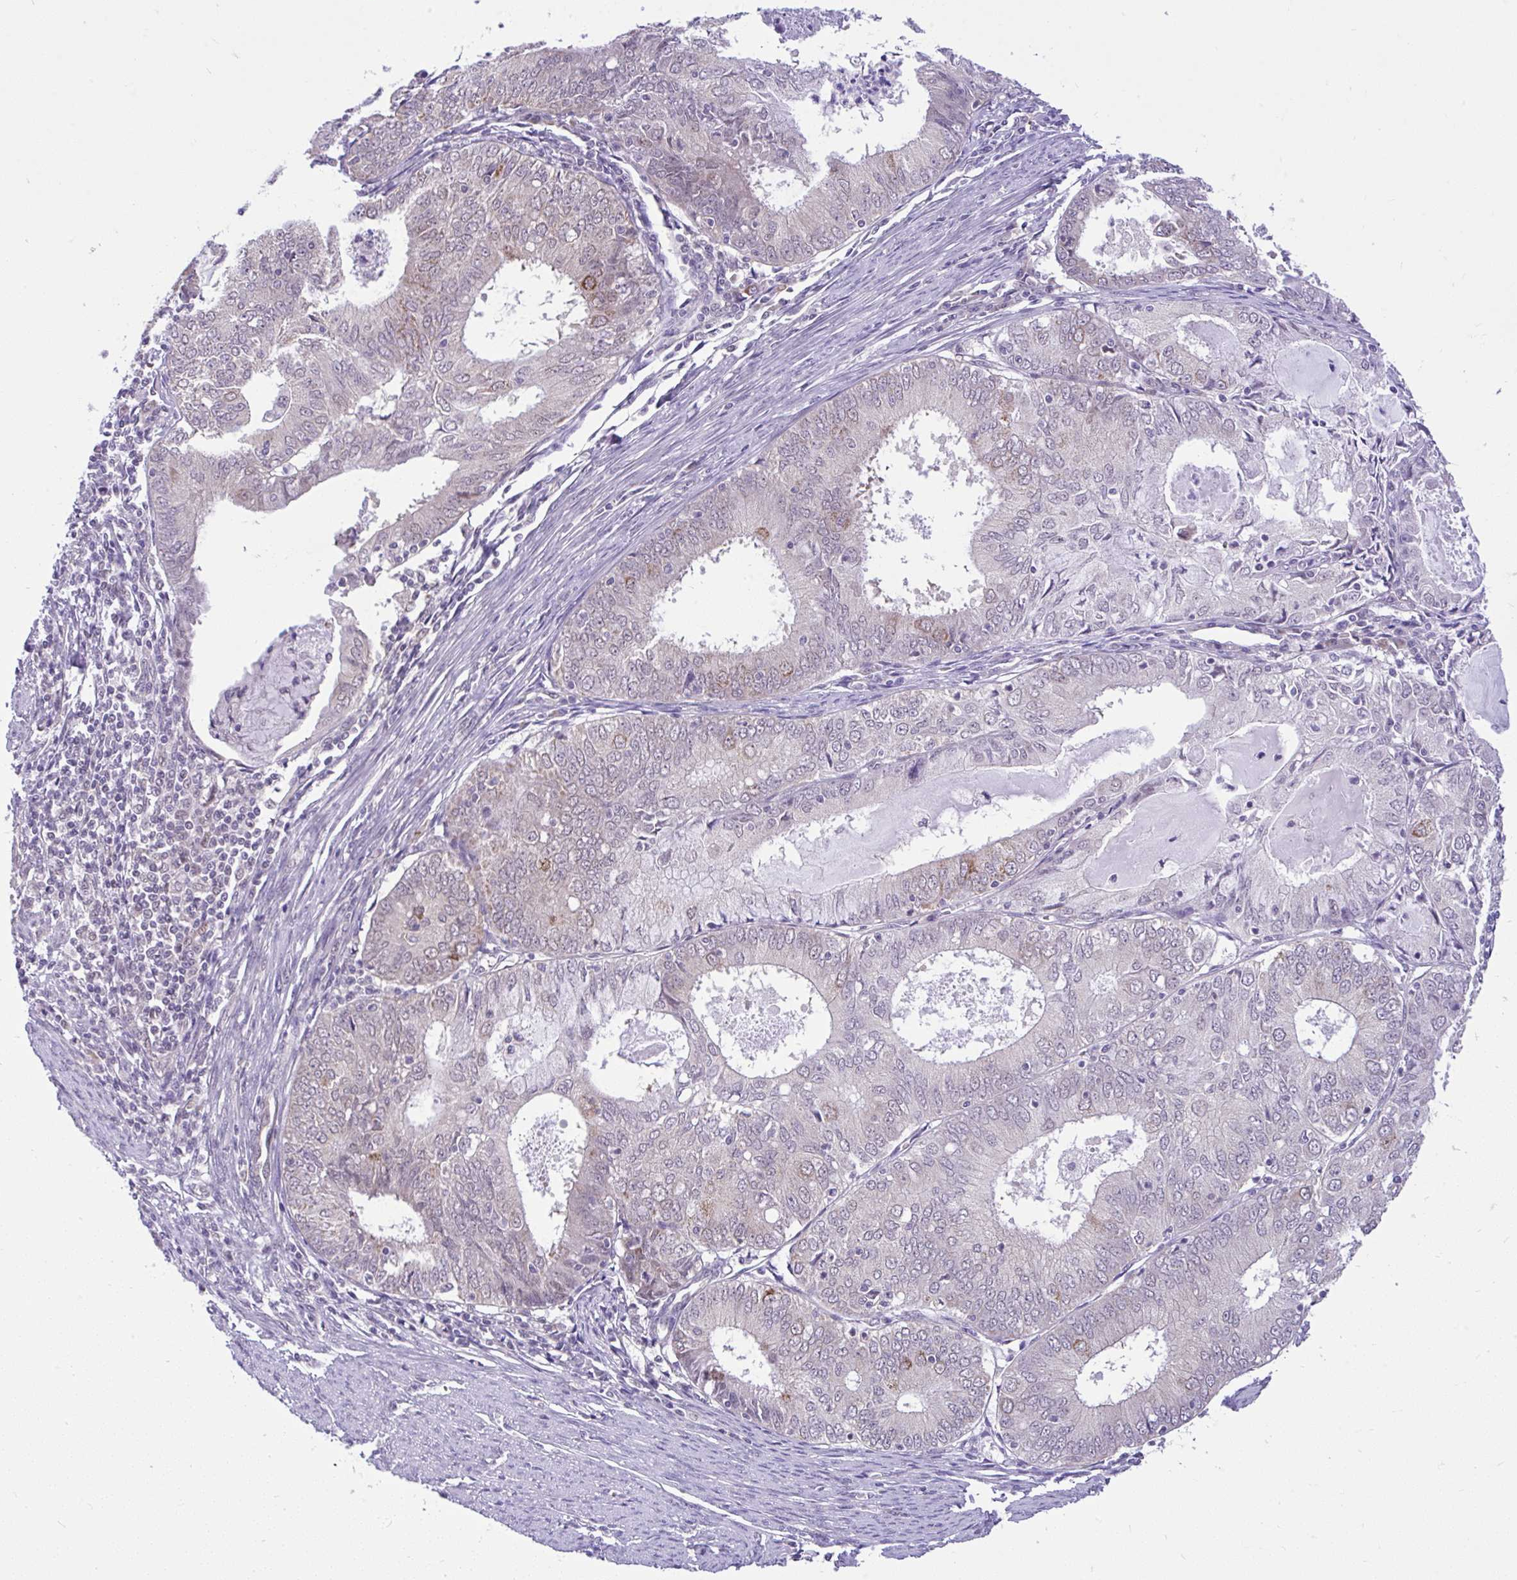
{"staining": {"intensity": "moderate", "quantity": "<25%", "location": "cytoplasmic/membranous"}, "tissue": "endometrial cancer", "cell_type": "Tumor cells", "image_type": "cancer", "snomed": [{"axis": "morphology", "description": "Adenocarcinoma, NOS"}, {"axis": "topography", "description": "Endometrium"}], "caption": "A brown stain shows moderate cytoplasmic/membranous positivity of a protein in human endometrial cancer (adenocarcinoma) tumor cells.", "gene": "PYCR2", "patient": {"sex": "female", "age": 57}}